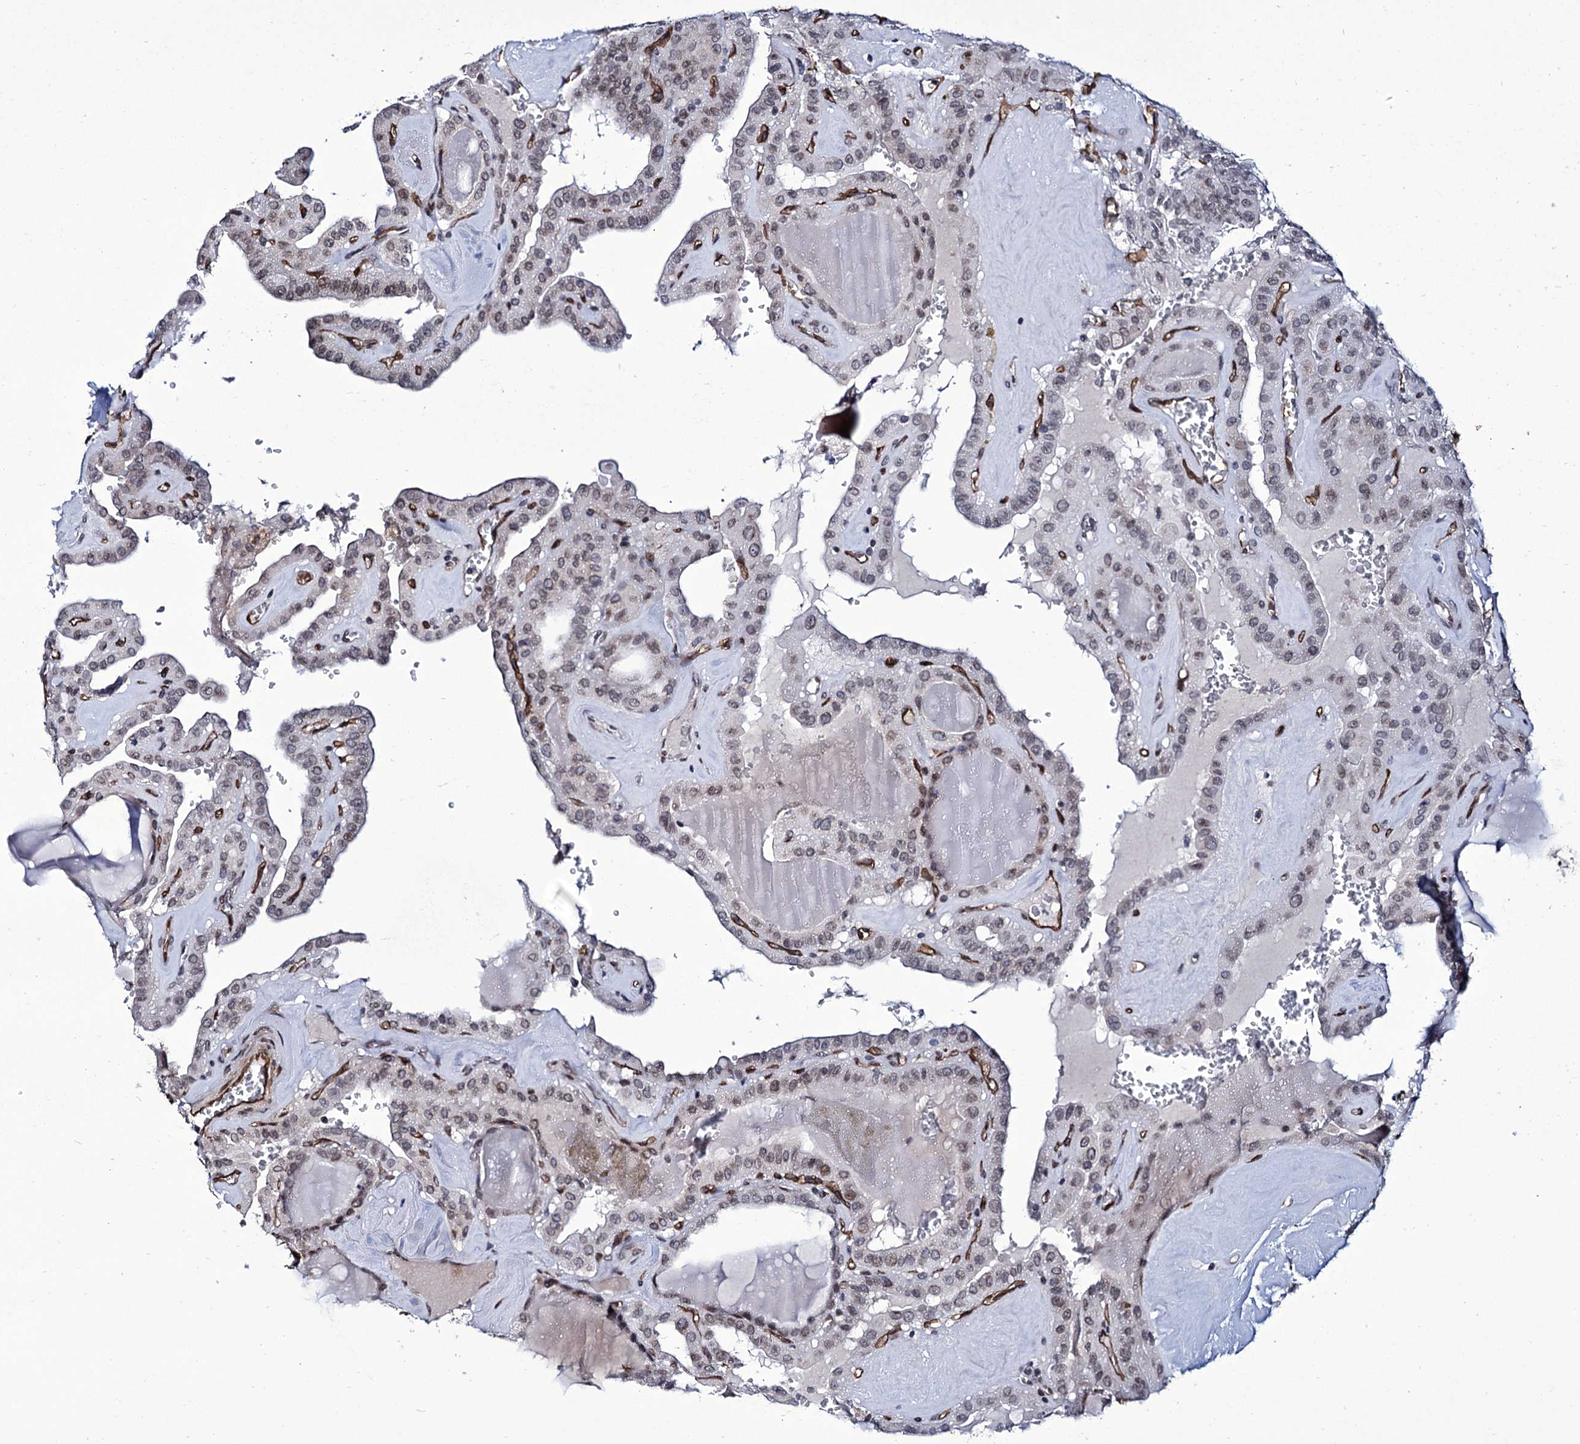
{"staining": {"intensity": "negative", "quantity": "none", "location": "none"}, "tissue": "thyroid cancer", "cell_type": "Tumor cells", "image_type": "cancer", "snomed": [{"axis": "morphology", "description": "Papillary adenocarcinoma, NOS"}, {"axis": "topography", "description": "Thyroid gland"}], "caption": "Tumor cells are negative for brown protein staining in thyroid papillary adenocarcinoma.", "gene": "ZC3H12C", "patient": {"sex": "male", "age": 52}}